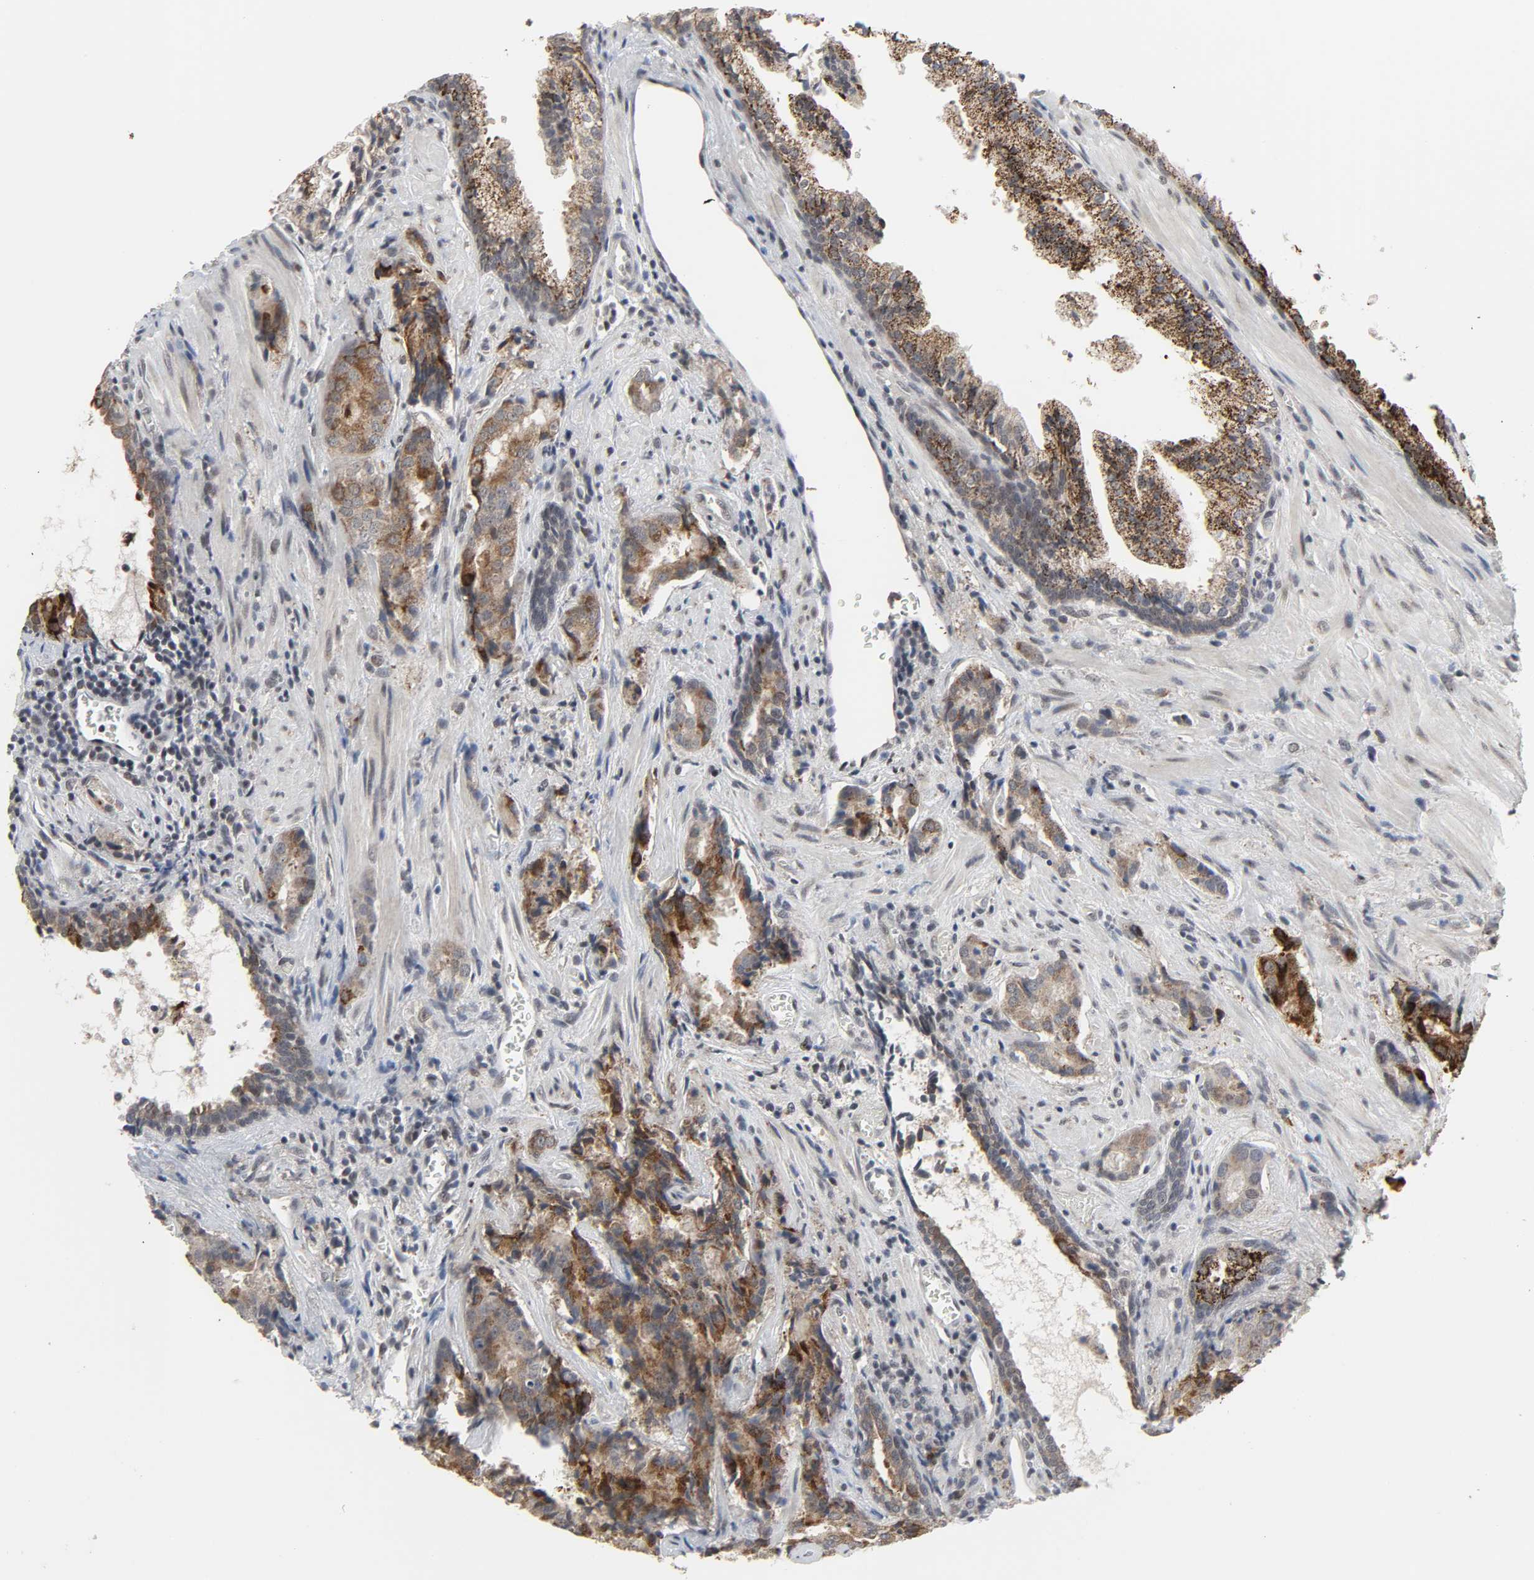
{"staining": {"intensity": "strong", "quantity": "25%-75%", "location": "cytoplasmic/membranous"}, "tissue": "prostate cancer", "cell_type": "Tumor cells", "image_type": "cancer", "snomed": [{"axis": "morphology", "description": "Adenocarcinoma, High grade"}, {"axis": "topography", "description": "Prostate"}], "caption": "Protein analysis of prostate cancer tissue demonstrates strong cytoplasmic/membranous expression in about 25%-75% of tumor cells.", "gene": "MUC1", "patient": {"sex": "male", "age": 58}}